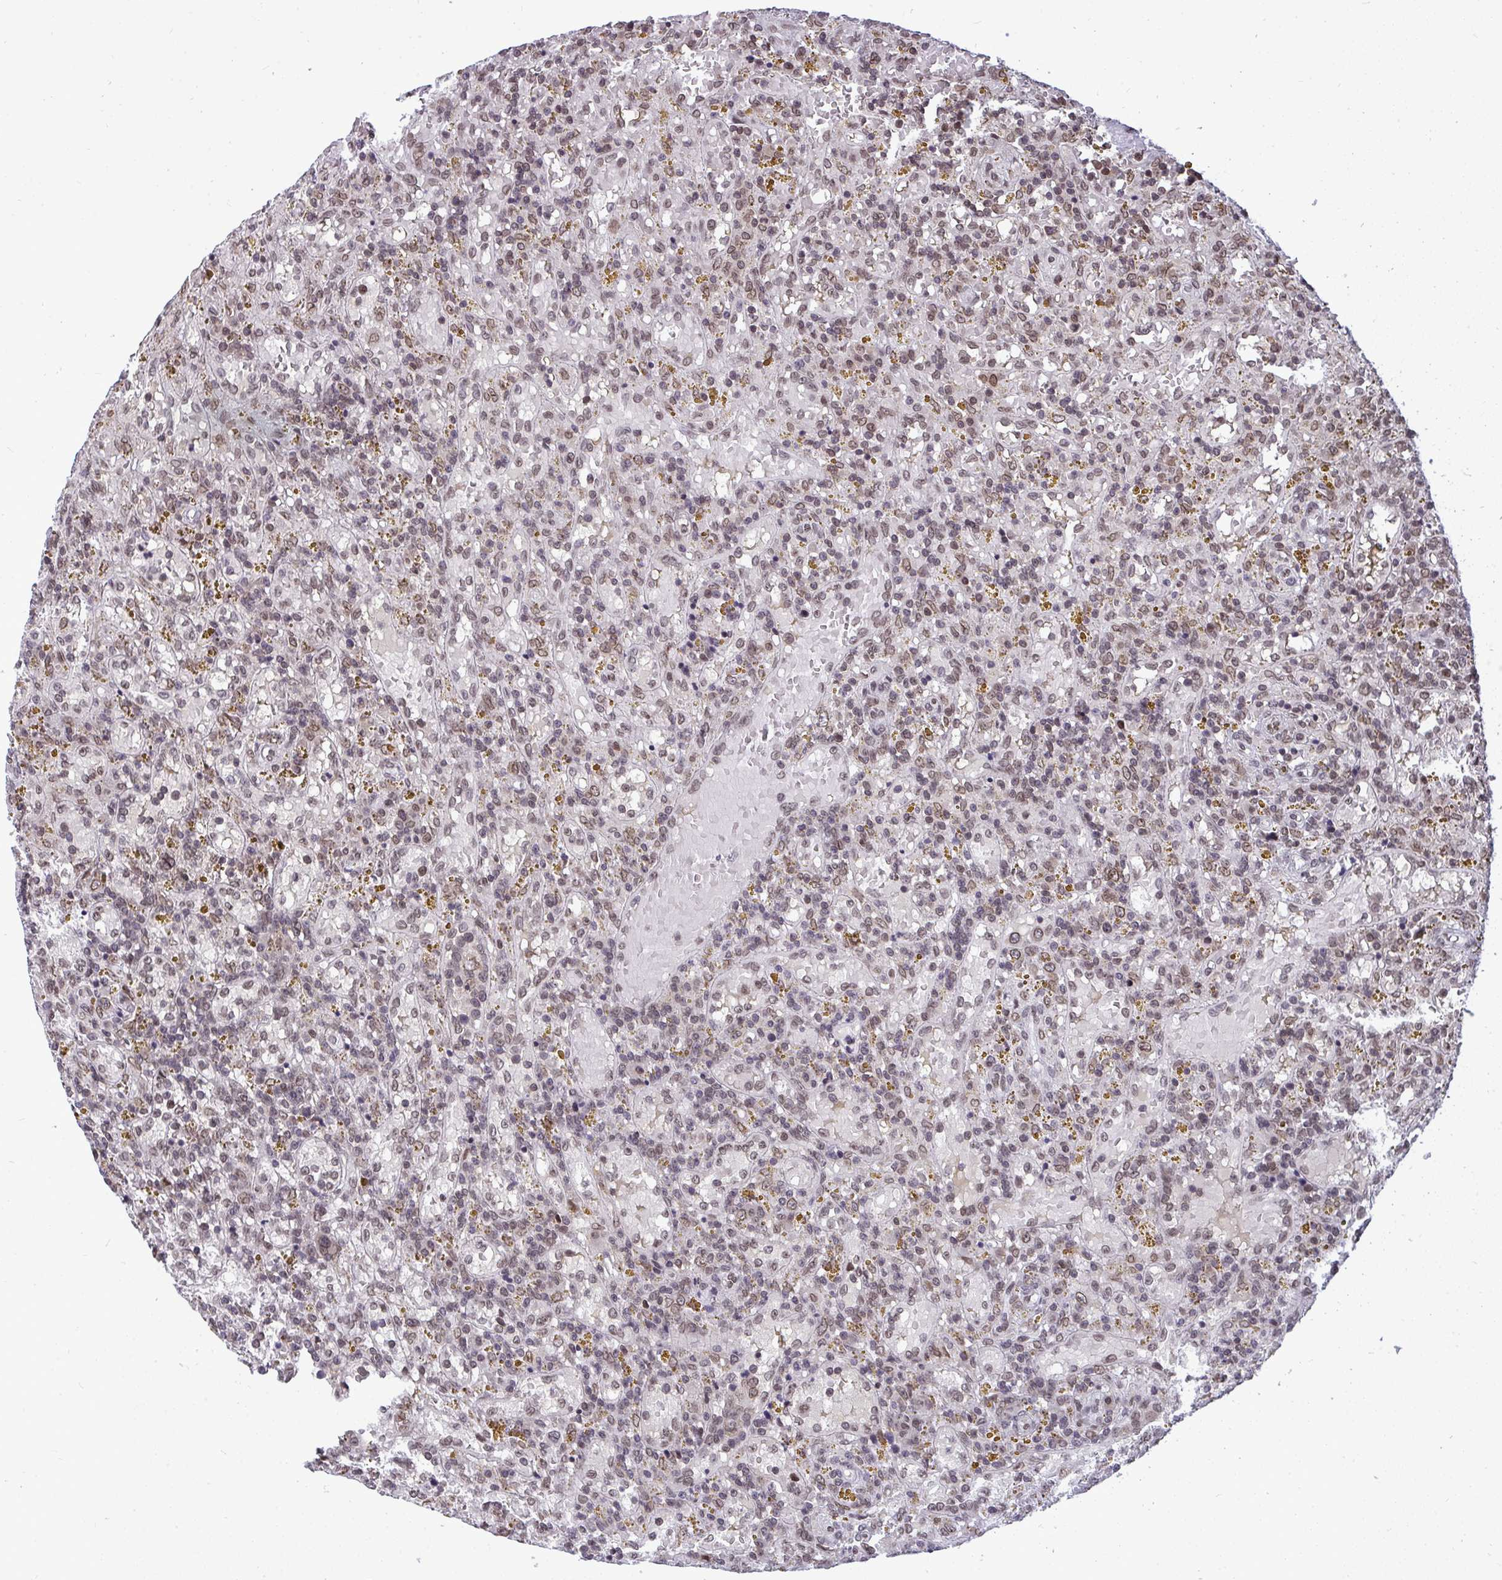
{"staining": {"intensity": "weak", "quantity": "<25%", "location": "nuclear"}, "tissue": "lymphoma", "cell_type": "Tumor cells", "image_type": "cancer", "snomed": [{"axis": "morphology", "description": "Malignant lymphoma, non-Hodgkin's type, Low grade"}, {"axis": "topography", "description": "Spleen"}], "caption": "Protein analysis of malignant lymphoma, non-Hodgkin's type (low-grade) displays no significant staining in tumor cells.", "gene": "JPT1", "patient": {"sex": "female", "age": 65}}